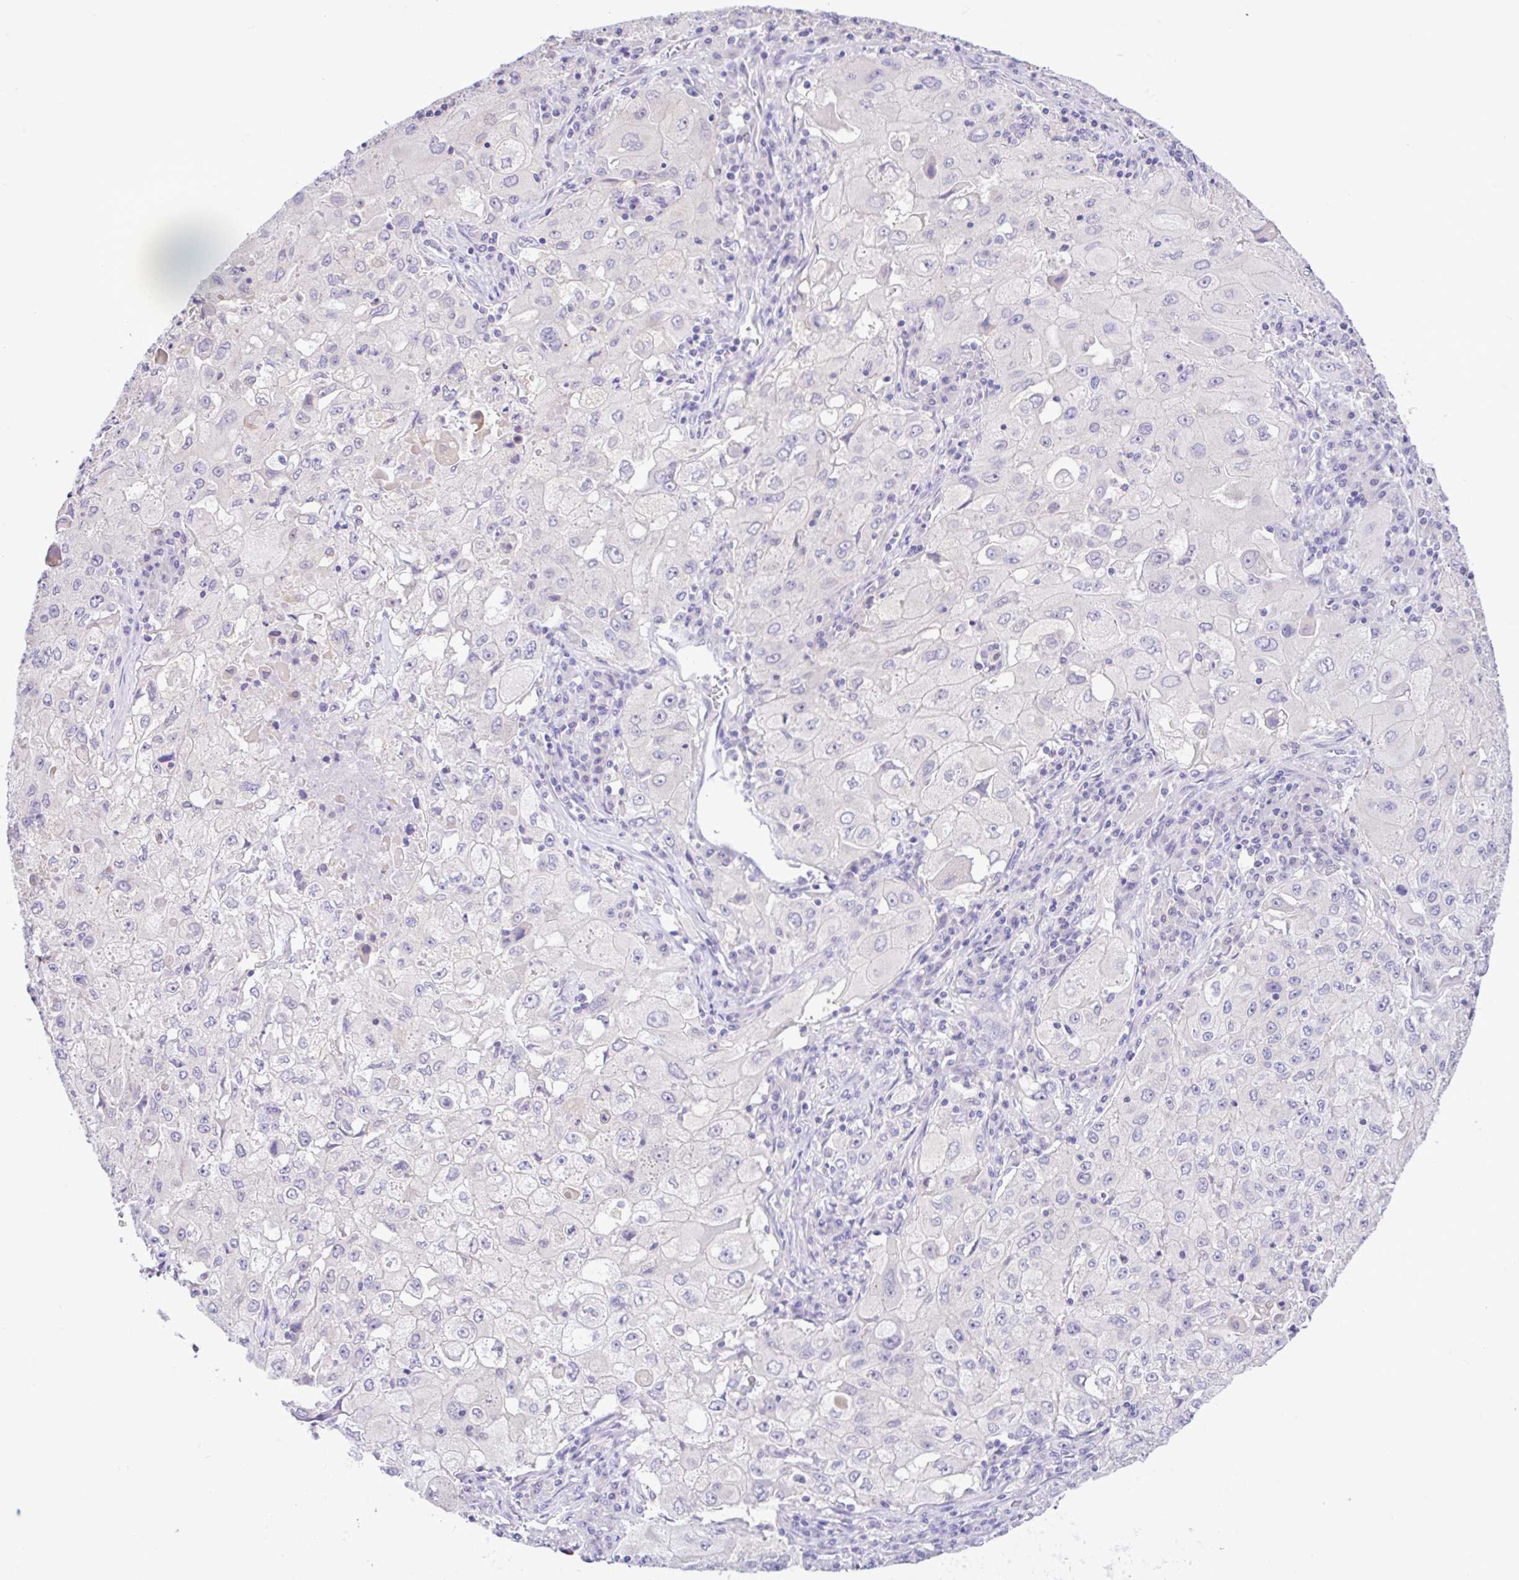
{"staining": {"intensity": "negative", "quantity": "none", "location": "none"}, "tissue": "lung cancer", "cell_type": "Tumor cells", "image_type": "cancer", "snomed": [{"axis": "morphology", "description": "Squamous cell carcinoma, NOS"}, {"axis": "topography", "description": "Lung"}], "caption": "Immunohistochemical staining of squamous cell carcinoma (lung) shows no significant positivity in tumor cells.", "gene": "ANO4", "patient": {"sex": "male", "age": 63}}